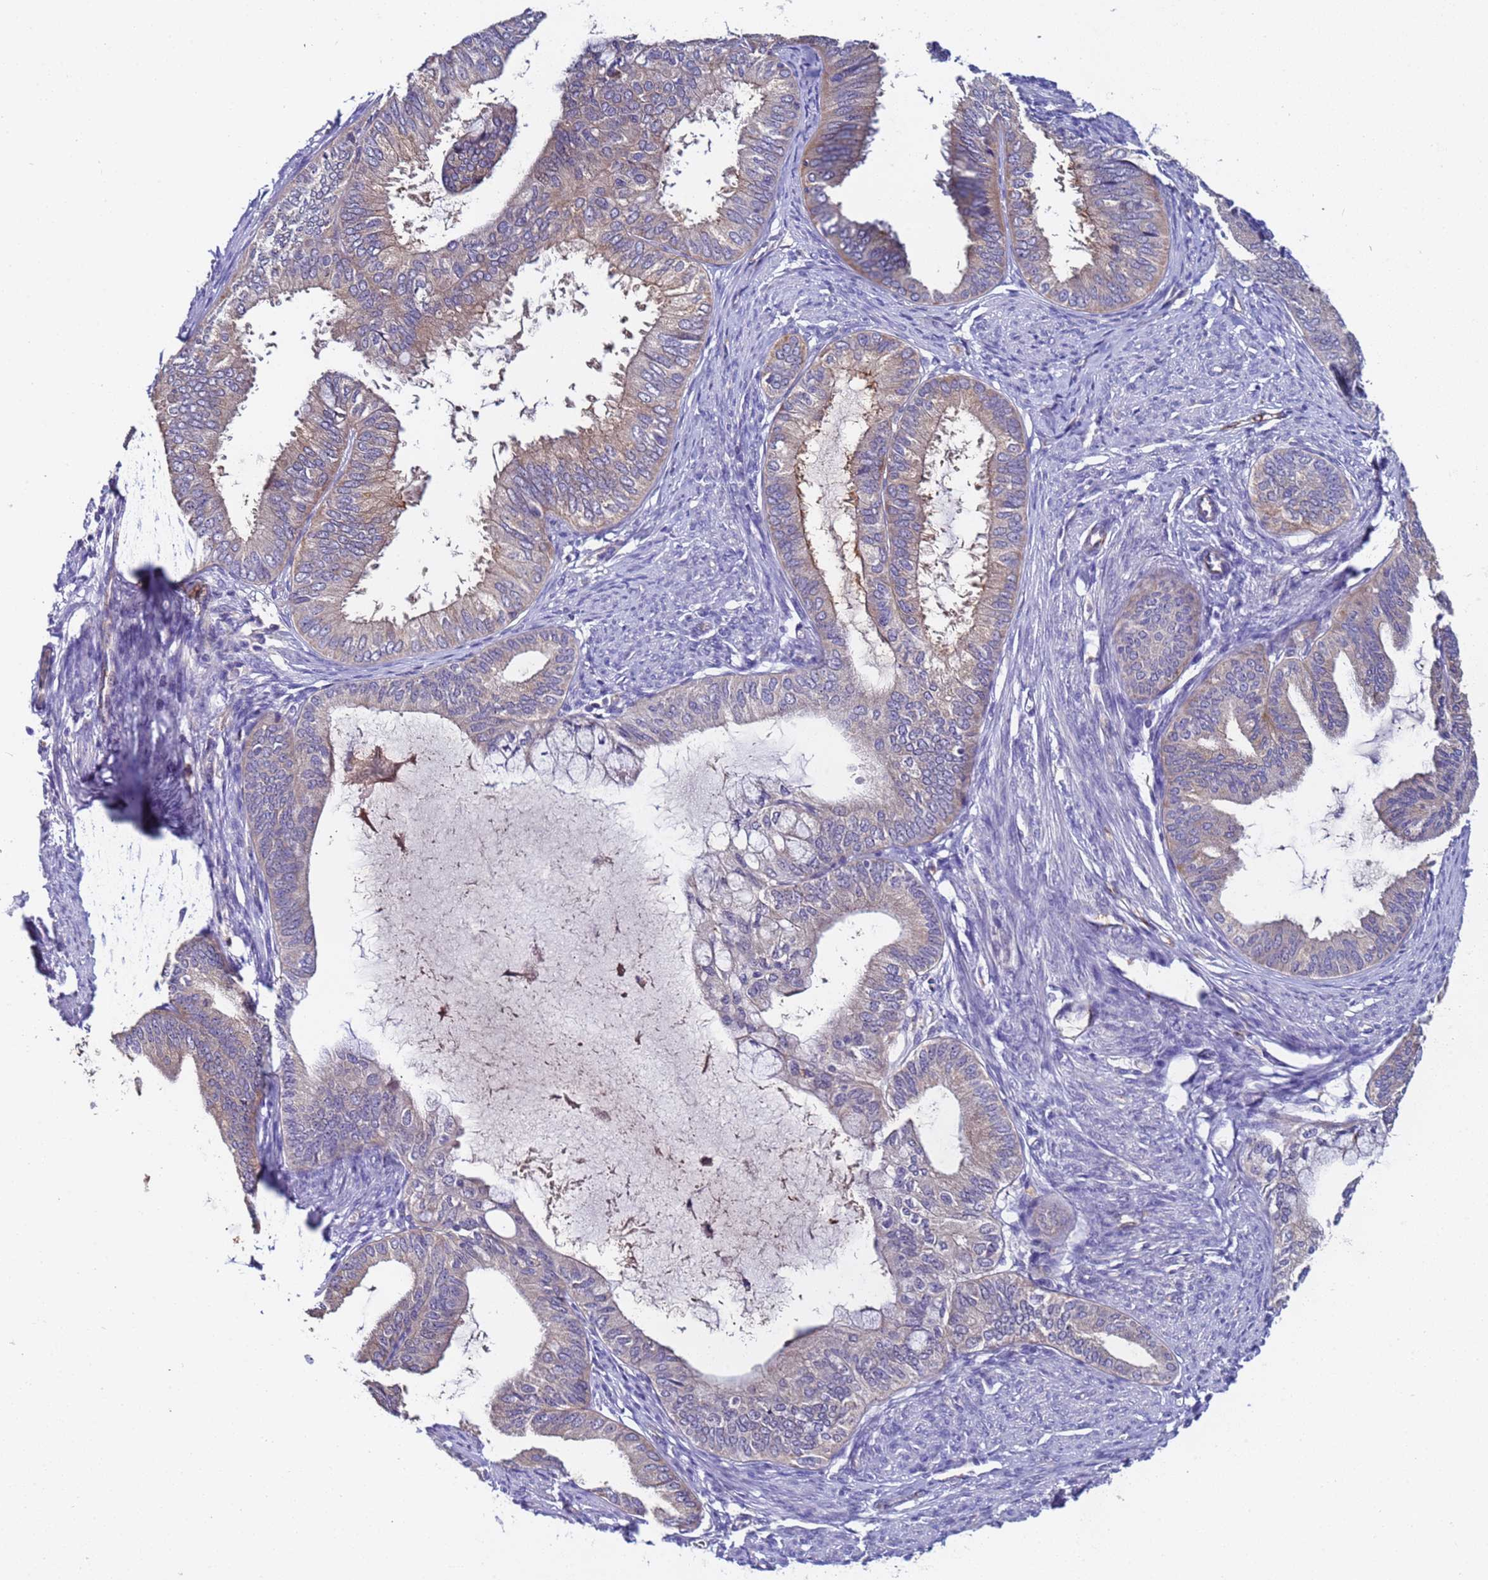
{"staining": {"intensity": "weak", "quantity": "25%-75%", "location": "cytoplasmic/membranous"}, "tissue": "endometrial cancer", "cell_type": "Tumor cells", "image_type": "cancer", "snomed": [{"axis": "morphology", "description": "Adenocarcinoma, NOS"}, {"axis": "topography", "description": "Endometrium"}], "caption": "Approximately 25%-75% of tumor cells in human endometrial cancer exhibit weak cytoplasmic/membranous protein expression as visualized by brown immunohistochemical staining.", "gene": "ZNF248", "patient": {"sex": "female", "age": 86}}